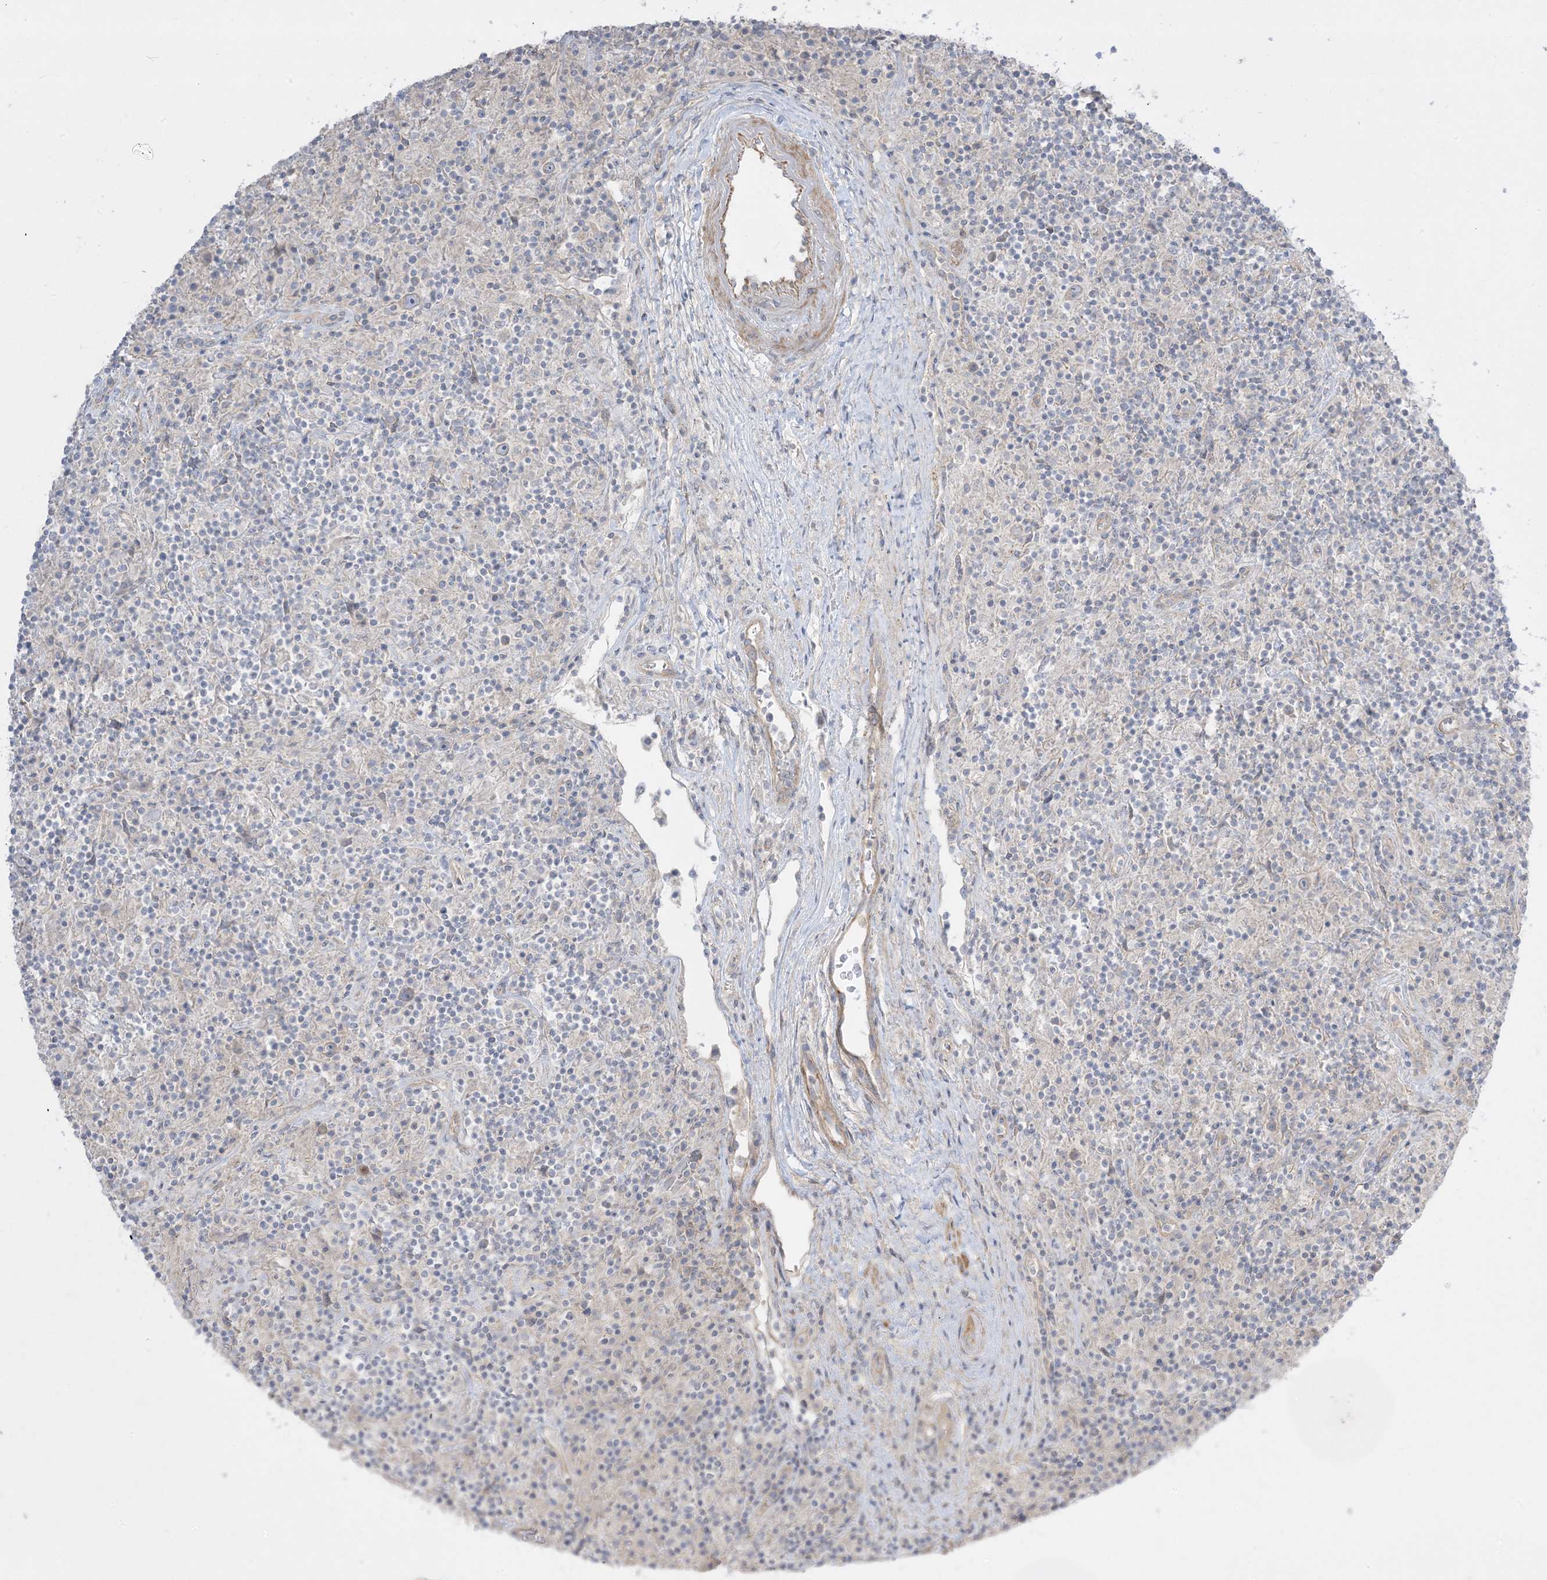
{"staining": {"intensity": "negative", "quantity": "none", "location": "none"}, "tissue": "lymphoma", "cell_type": "Tumor cells", "image_type": "cancer", "snomed": [{"axis": "morphology", "description": "Hodgkin's disease, NOS"}, {"axis": "topography", "description": "Lymph node"}], "caption": "A photomicrograph of human Hodgkin's disease is negative for staining in tumor cells.", "gene": "ARHGEF9", "patient": {"sex": "male", "age": 70}}